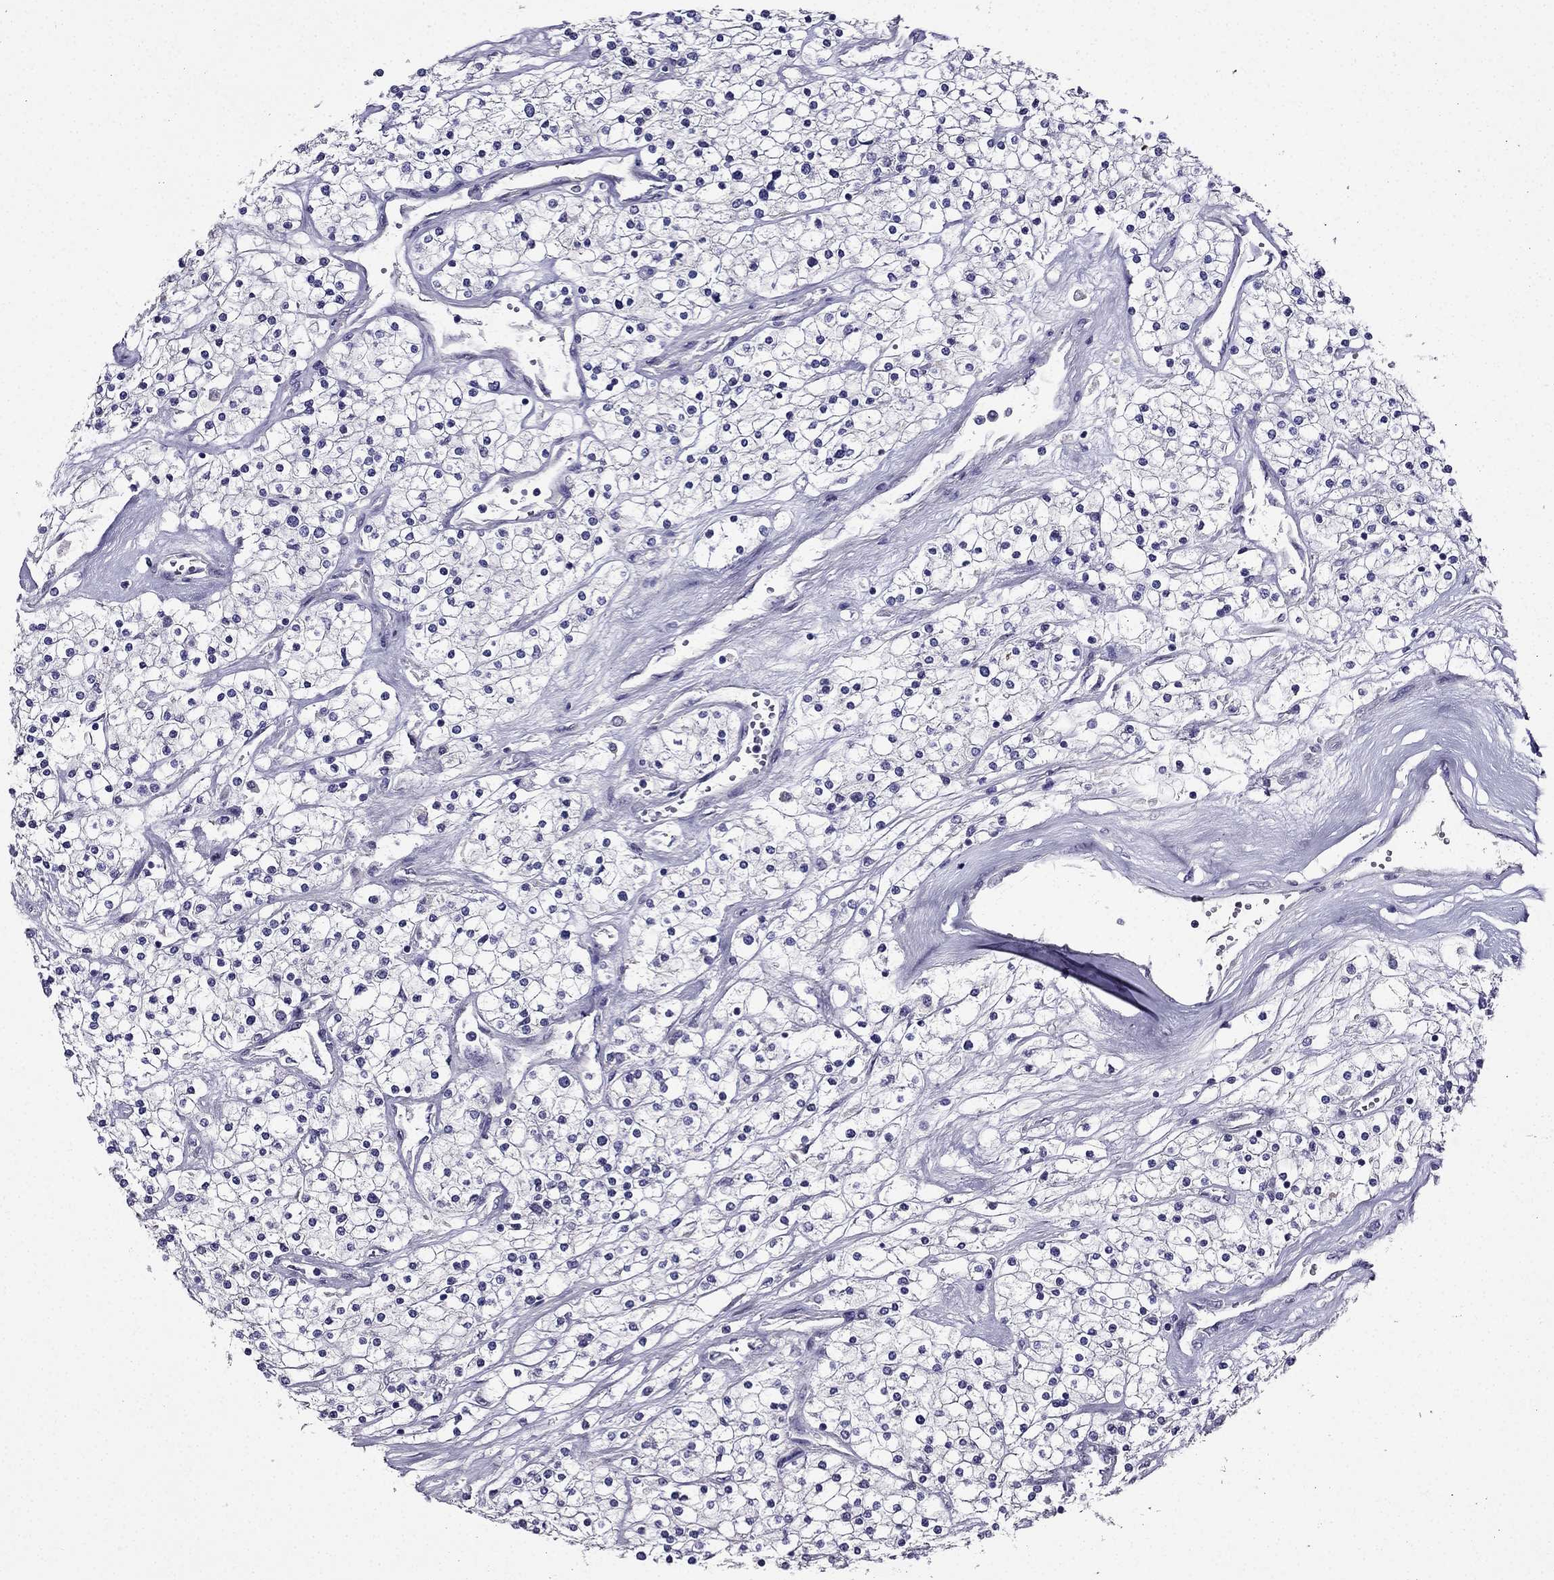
{"staining": {"intensity": "negative", "quantity": "none", "location": "none"}, "tissue": "renal cancer", "cell_type": "Tumor cells", "image_type": "cancer", "snomed": [{"axis": "morphology", "description": "Adenocarcinoma, NOS"}, {"axis": "topography", "description": "Kidney"}], "caption": "Renal cancer (adenocarcinoma) stained for a protein using IHC reveals no expression tumor cells.", "gene": "DUSP15", "patient": {"sex": "male", "age": 80}}